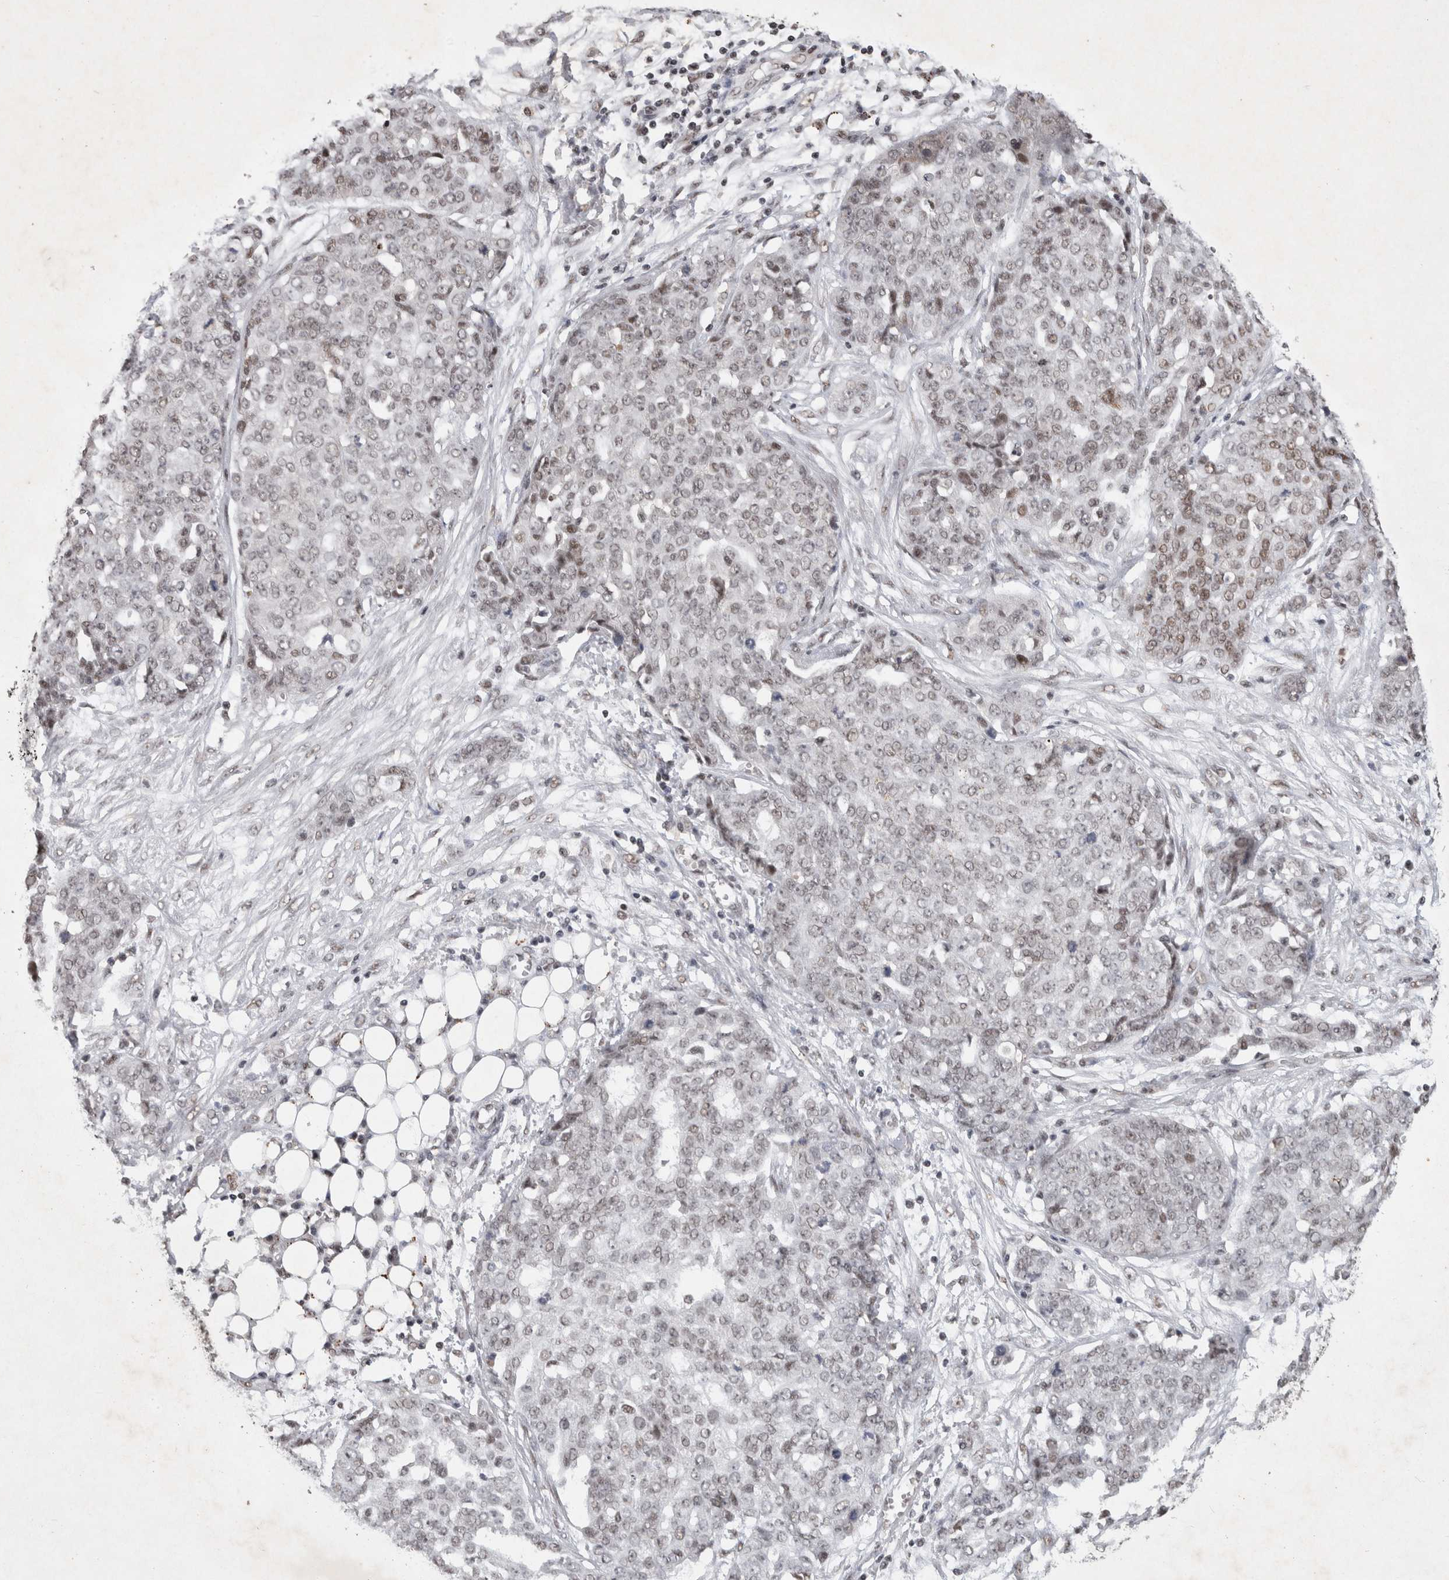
{"staining": {"intensity": "weak", "quantity": ">75%", "location": "nuclear"}, "tissue": "ovarian cancer", "cell_type": "Tumor cells", "image_type": "cancer", "snomed": [{"axis": "morphology", "description": "Cystadenocarcinoma, serous, NOS"}, {"axis": "topography", "description": "Soft tissue"}, {"axis": "topography", "description": "Ovary"}], "caption": "Ovarian cancer (serous cystadenocarcinoma) stained for a protein (brown) demonstrates weak nuclear positive staining in approximately >75% of tumor cells.", "gene": "XRCC5", "patient": {"sex": "female", "age": 57}}